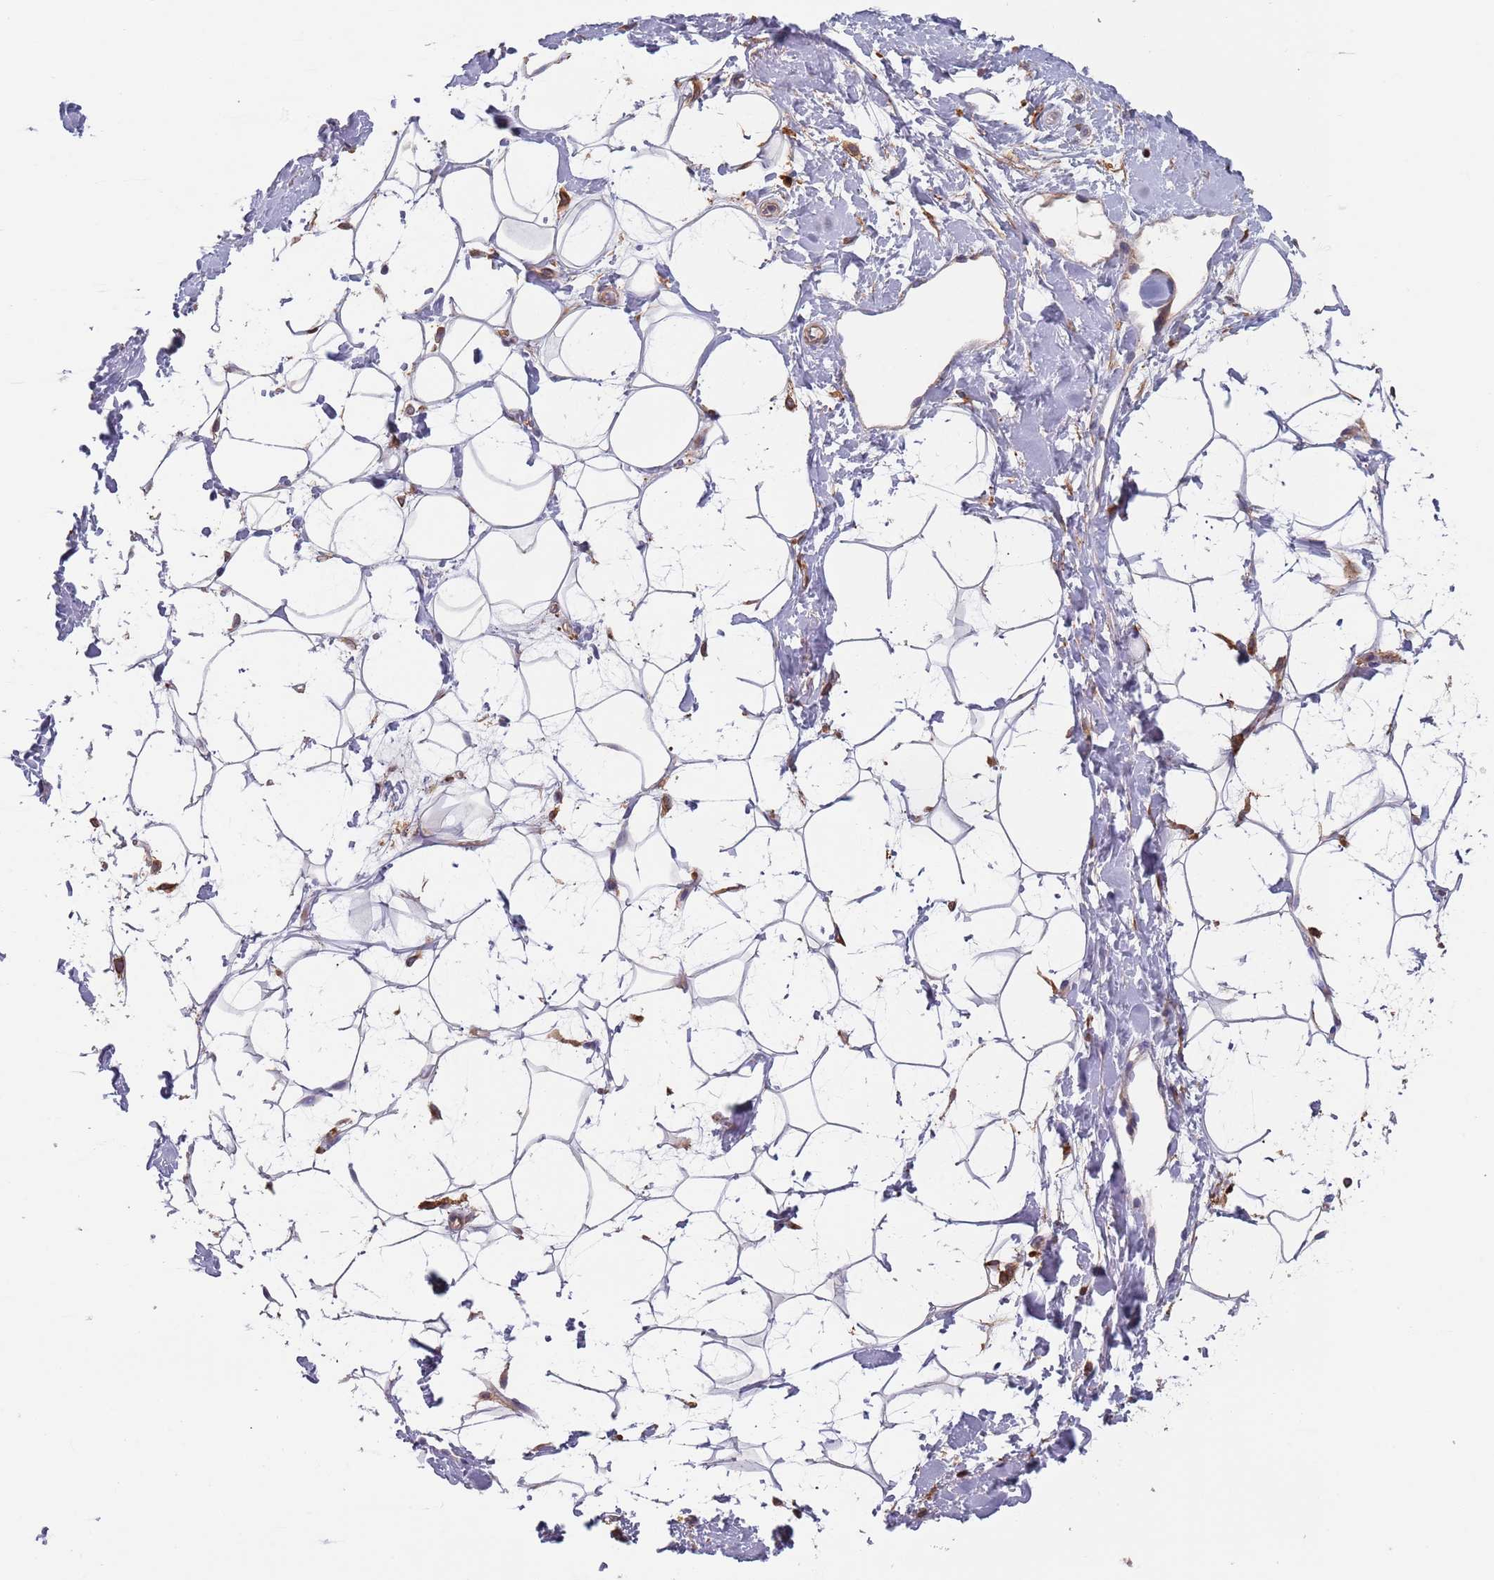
{"staining": {"intensity": "weak", "quantity": ">75%", "location": "cytoplasmic/membranous"}, "tissue": "adipose tissue", "cell_type": "Adipocytes", "image_type": "normal", "snomed": [{"axis": "morphology", "description": "Normal tissue, NOS"}, {"axis": "topography", "description": "Breast"}], "caption": "A micrograph of adipose tissue stained for a protein displays weak cytoplasmic/membranous brown staining in adipocytes.", "gene": "APPL2", "patient": {"sex": "female", "age": 26}}